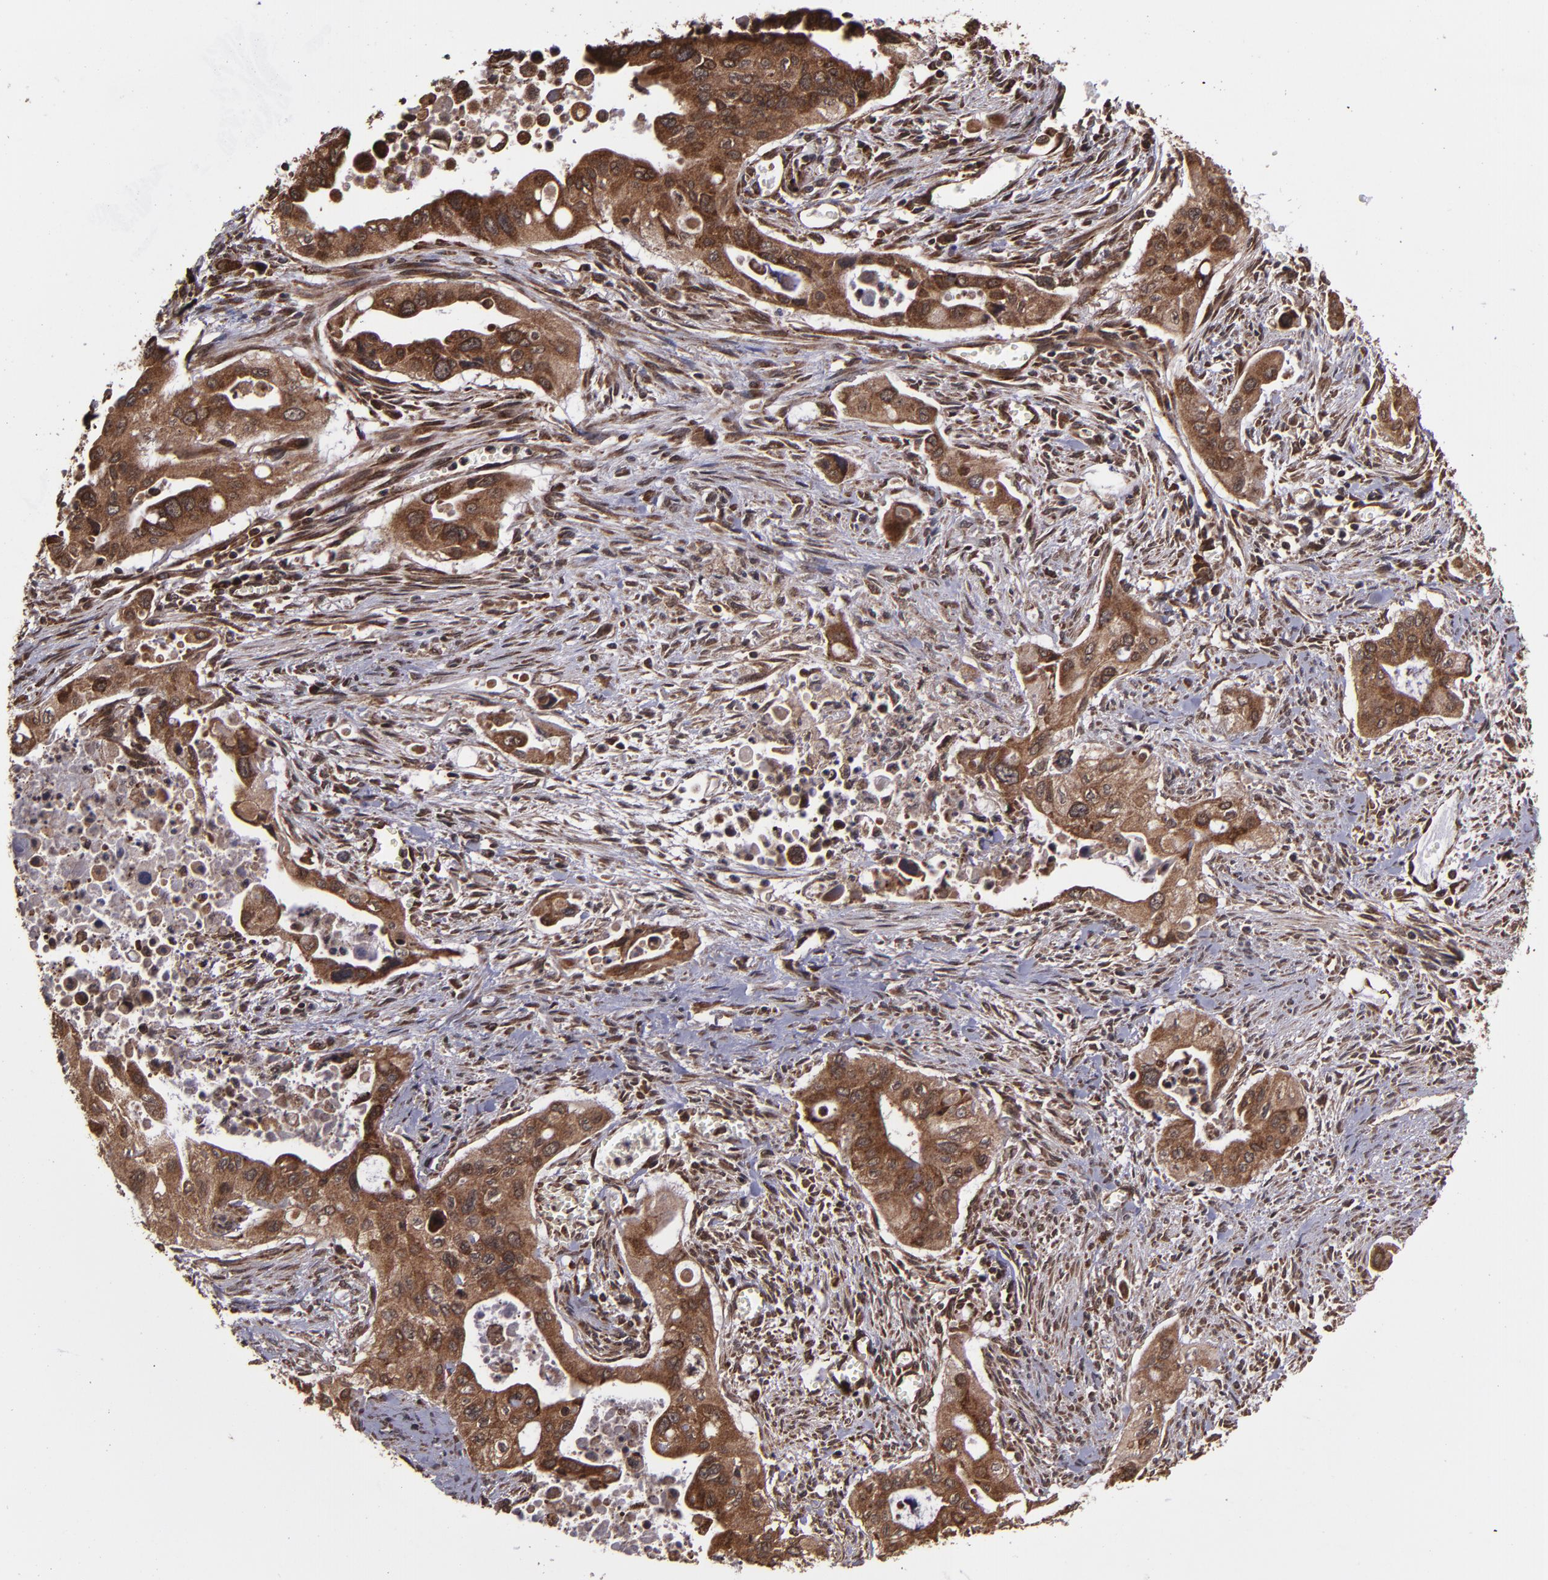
{"staining": {"intensity": "strong", "quantity": ">75%", "location": "cytoplasmic/membranous,nuclear"}, "tissue": "pancreatic cancer", "cell_type": "Tumor cells", "image_type": "cancer", "snomed": [{"axis": "morphology", "description": "Adenocarcinoma, NOS"}, {"axis": "topography", "description": "Pancreas"}], "caption": "The histopathology image reveals a brown stain indicating the presence of a protein in the cytoplasmic/membranous and nuclear of tumor cells in pancreatic cancer.", "gene": "EIF4ENIF1", "patient": {"sex": "male", "age": 77}}